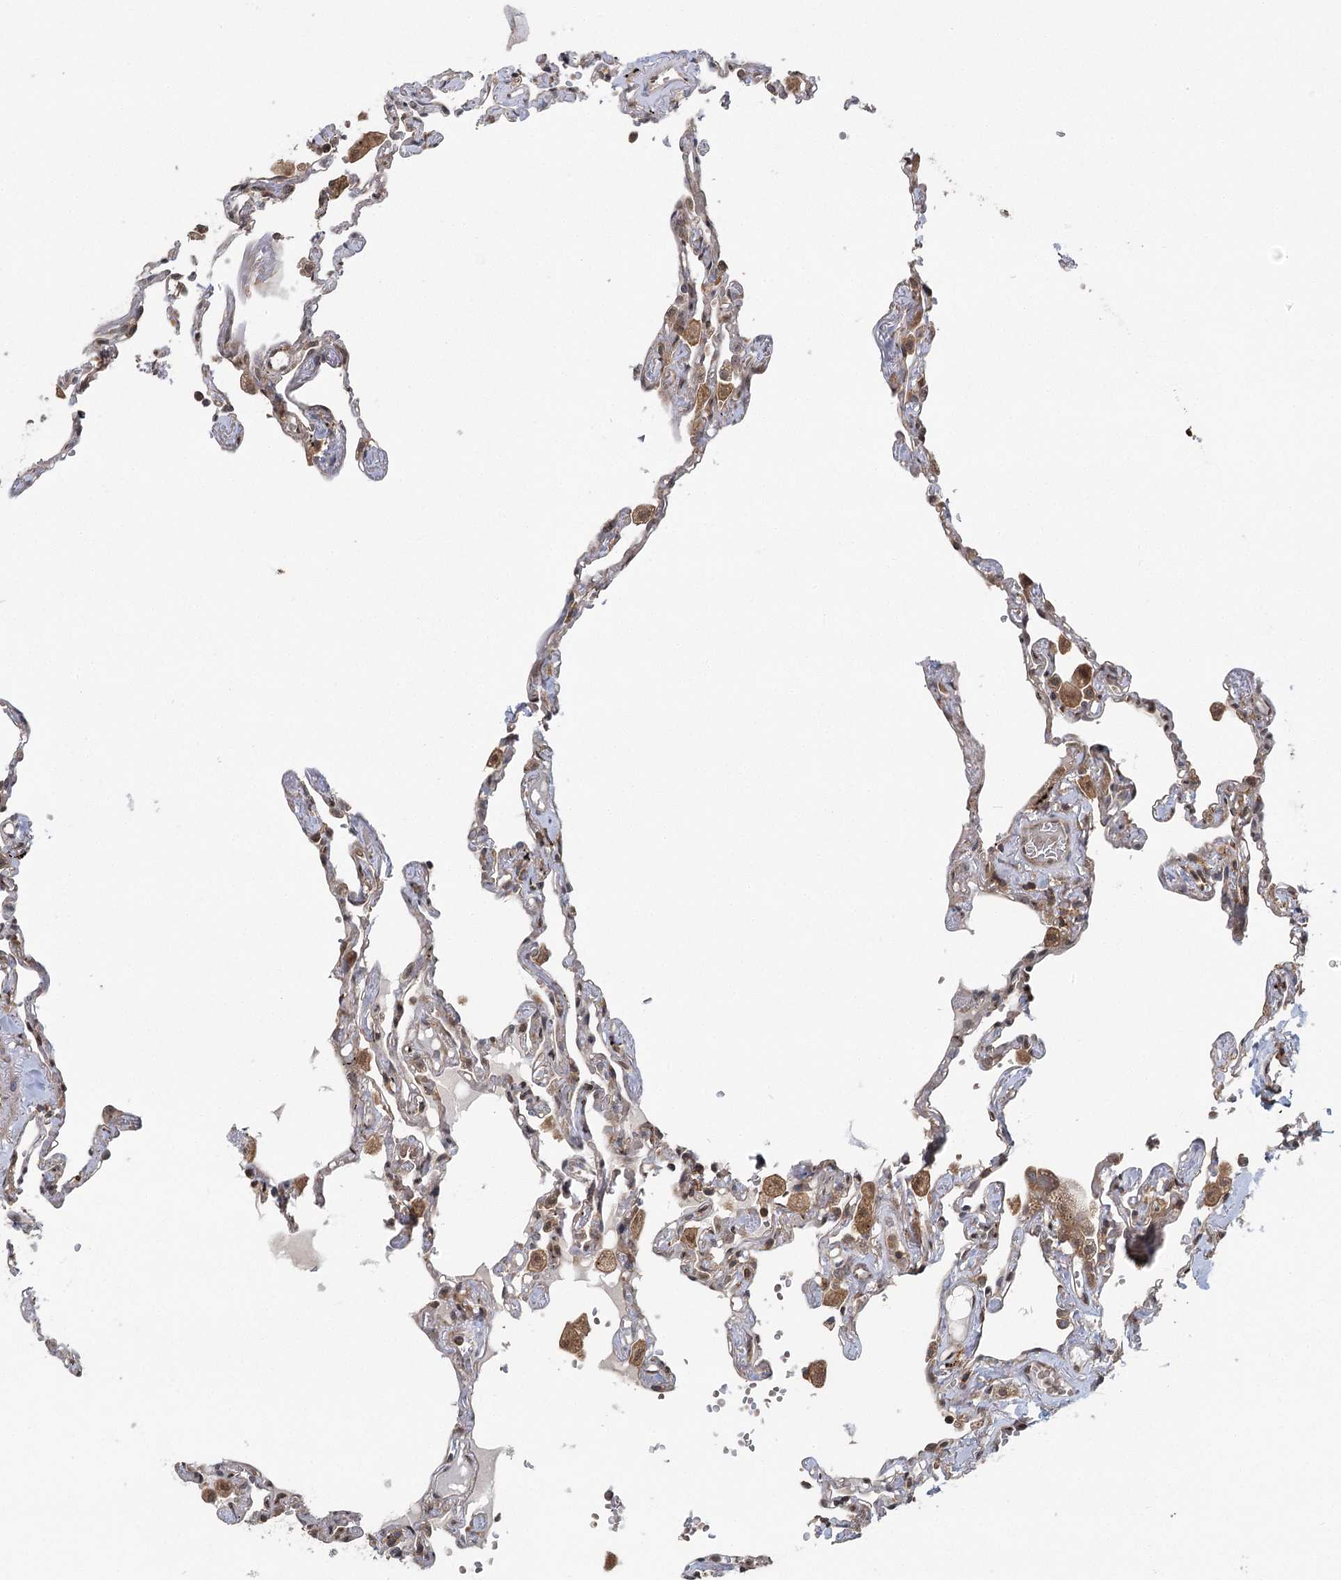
{"staining": {"intensity": "weak", "quantity": "25%-75%", "location": "cytoplasmic/membranous"}, "tissue": "lung", "cell_type": "Alveolar cells", "image_type": "normal", "snomed": [{"axis": "morphology", "description": "Normal tissue, NOS"}, {"axis": "topography", "description": "Lung"}], "caption": "Immunohistochemical staining of unremarkable human lung reveals low levels of weak cytoplasmic/membranous expression in approximately 25%-75% of alveolar cells.", "gene": "C12orf4", "patient": {"sex": "female", "age": 67}}